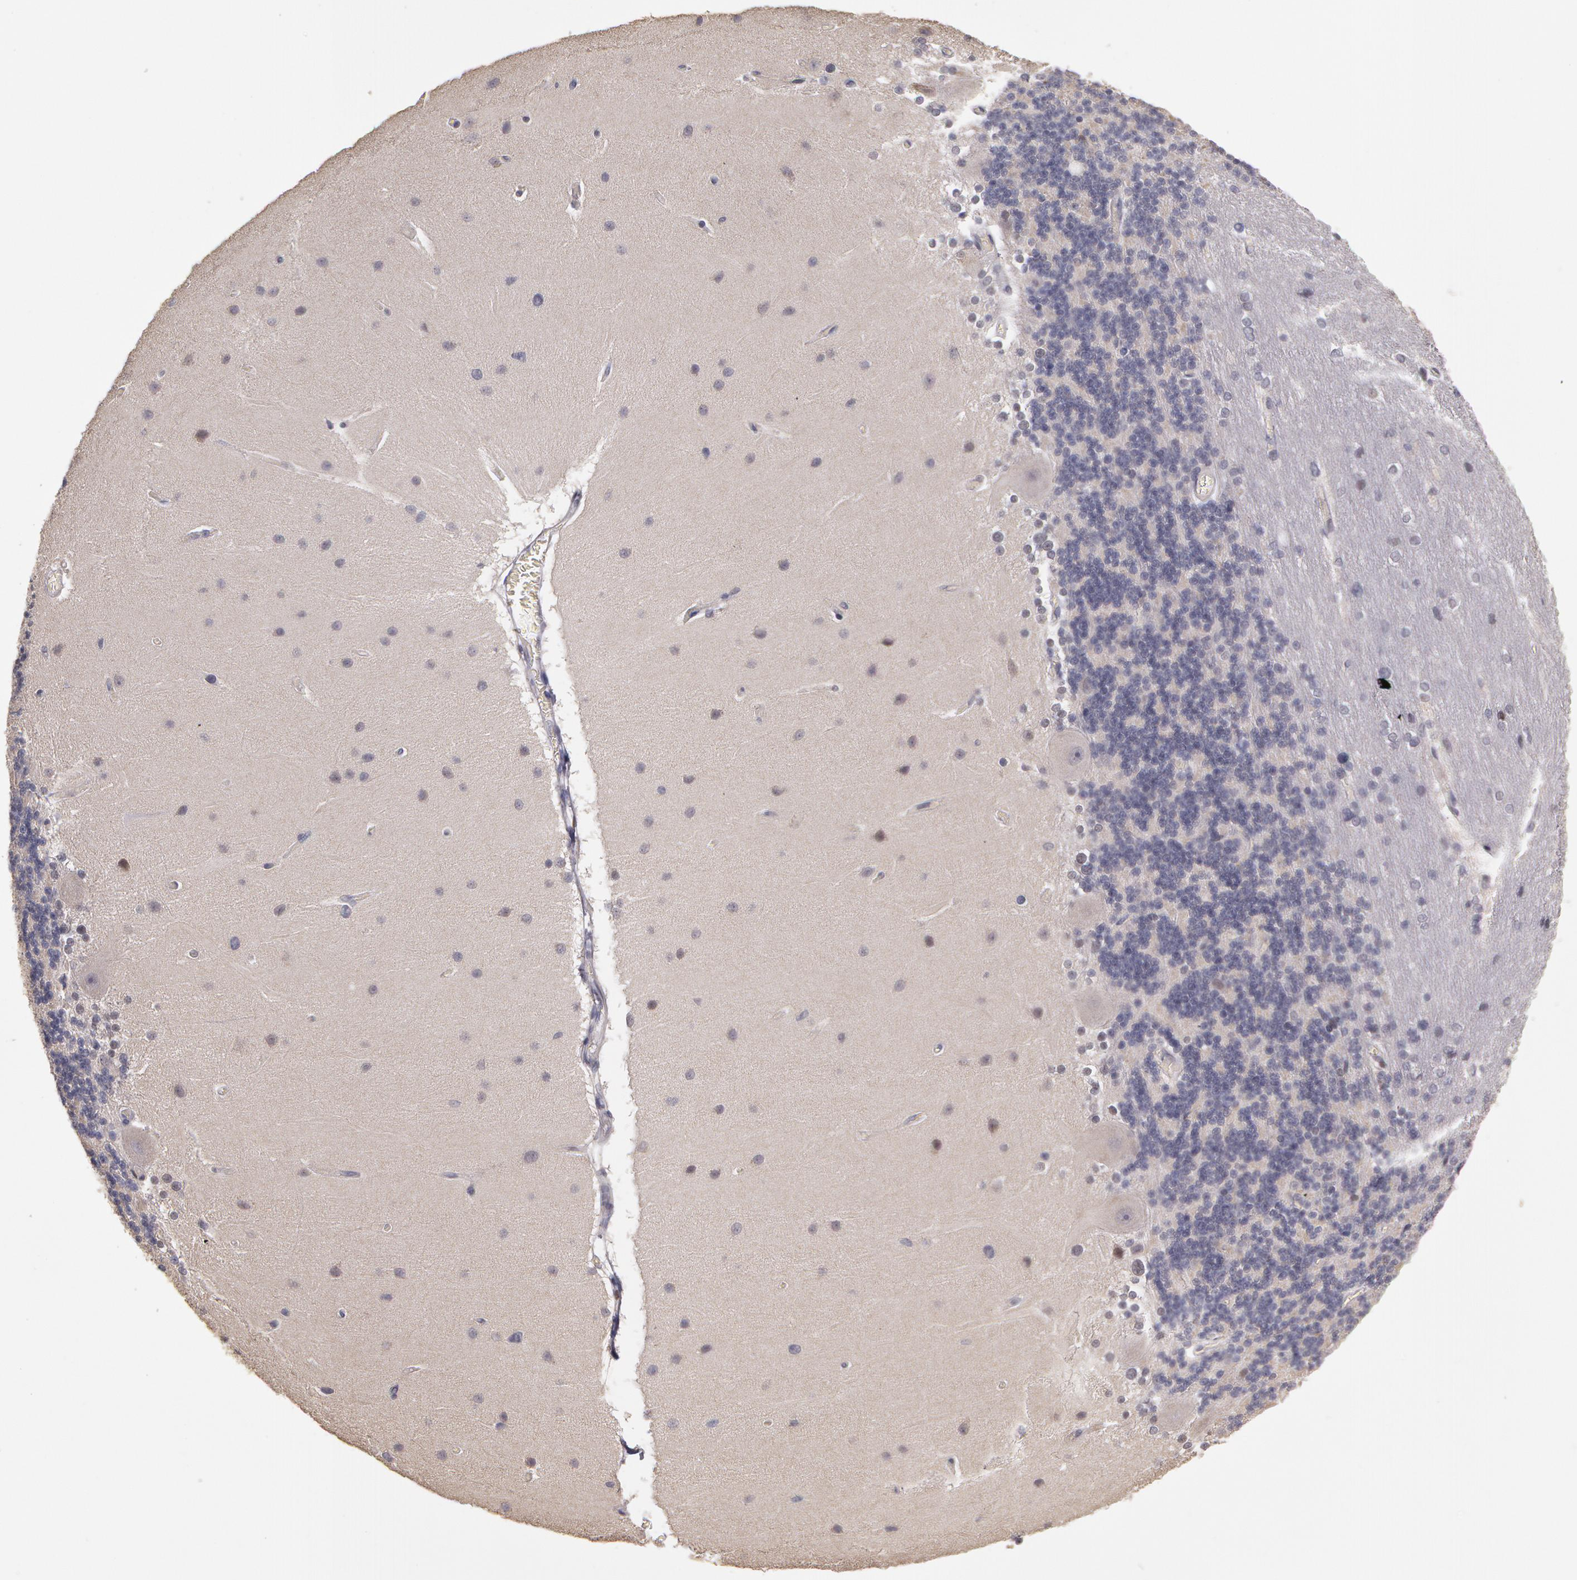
{"staining": {"intensity": "negative", "quantity": "none", "location": "none"}, "tissue": "cerebellum", "cell_type": "Cells in granular layer", "image_type": "normal", "snomed": [{"axis": "morphology", "description": "Normal tissue, NOS"}, {"axis": "topography", "description": "Cerebellum"}], "caption": "Cells in granular layer show no significant staining in unremarkable cerebellum. (Immunohistochemistry, brightfield microscopy, high magnification).", "gene": "PRICKLE1", "patient": {"sex": "female", "age": 54}}